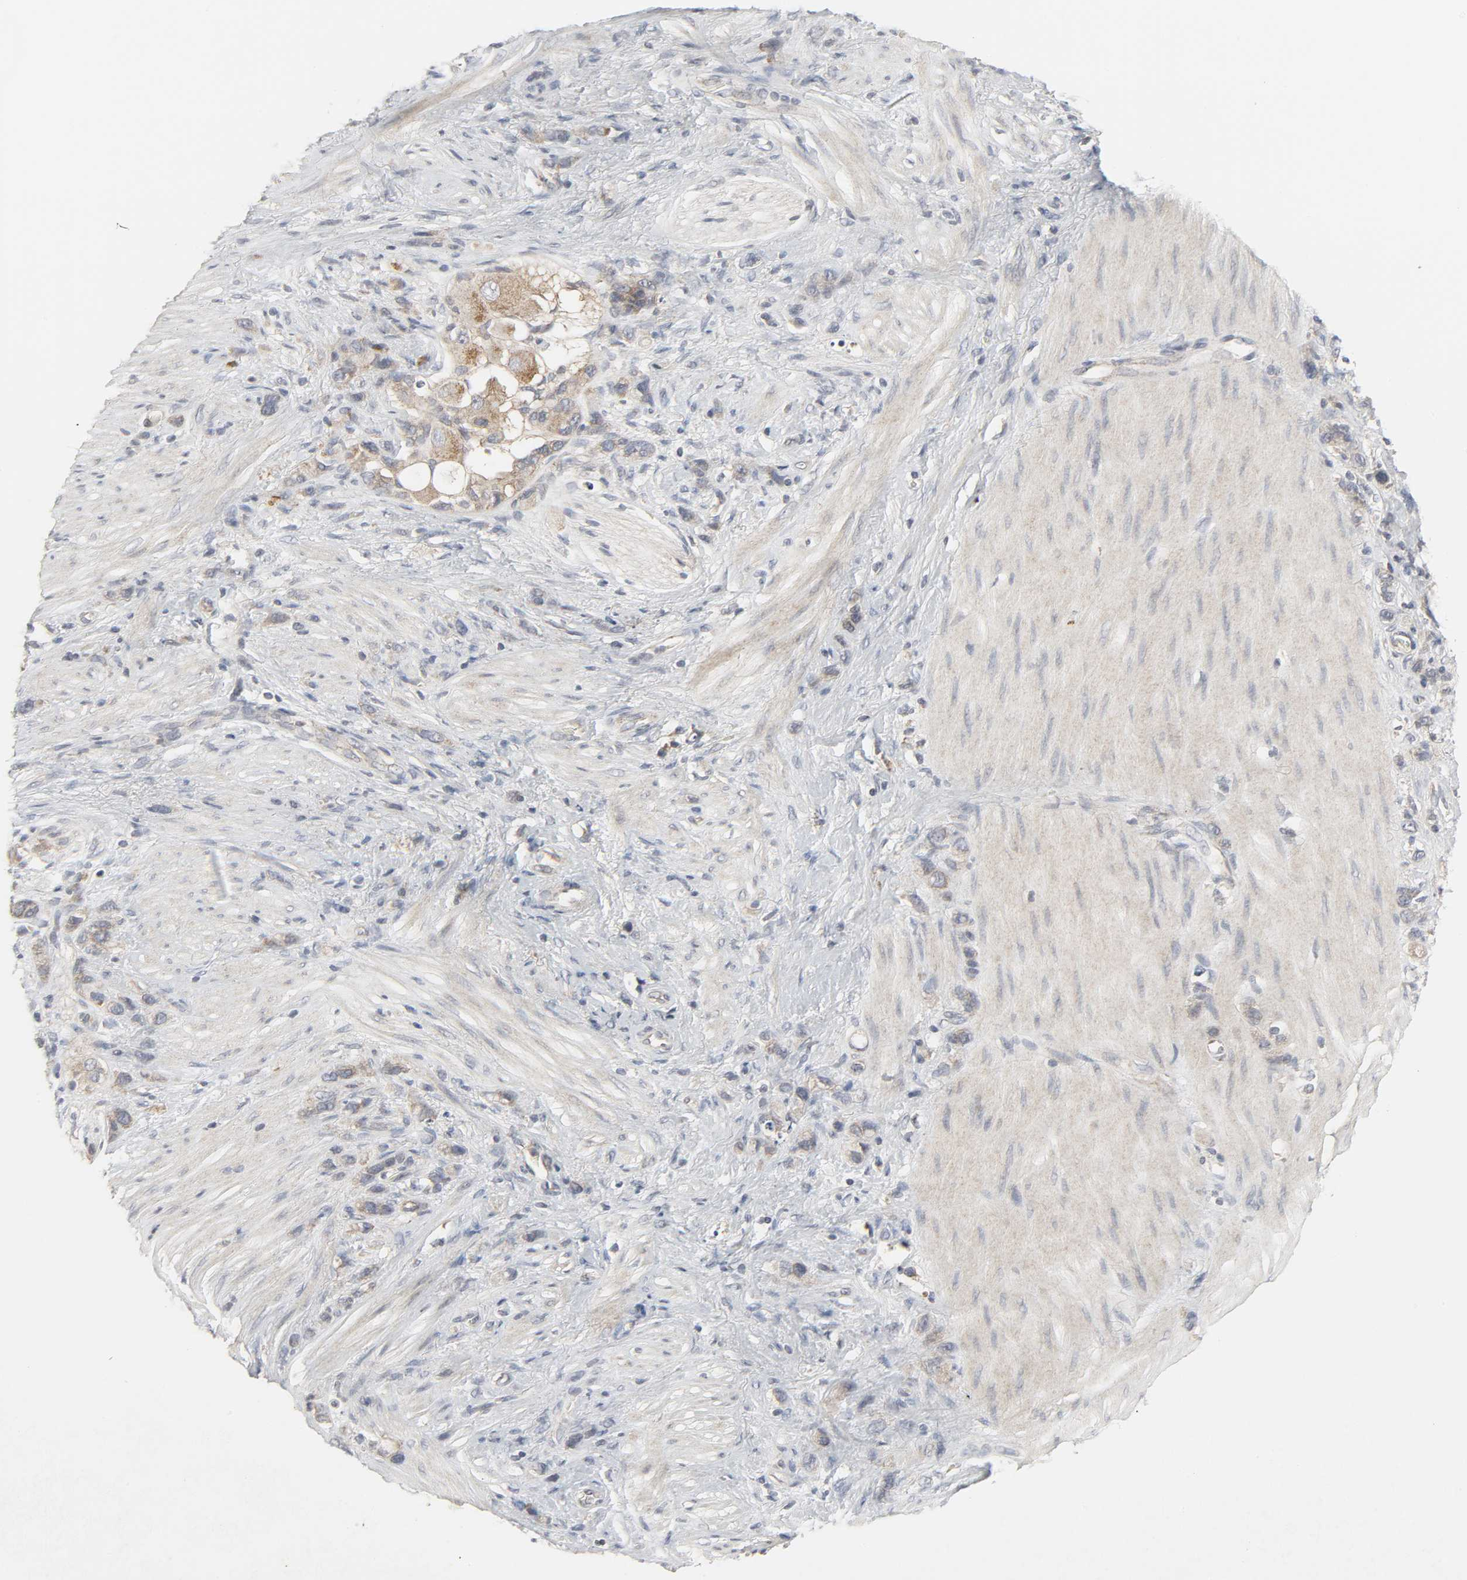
{"staining": {"intensity": "moderate", "quantity": ">75%", "location": "cytoplasmic/membranous"}, "tissue": "stomach cancer", "cell_type": "Tumor cells", "image_type": "cancer", "snomed": [{"axis": "morphology", "description": "Normal tissue, NOS"}, {"axis": "morphology", "description": "Adenocarcinoma, NOS"}, {"axis": "morphology", "description": "Adenocarcinoma, High grade"}, {"axis": "topography", "description": "Stomach, upper"}, {"axis": "topography", "description": "Stomach"}], "caption": "A brown stain labels moderate cytoplasmic/membranous positivity of a protein in human stomach adenocarcinoma tumor cells.", "gene": "CLIP1", "patient": {"sex": "female", "age": 65}}